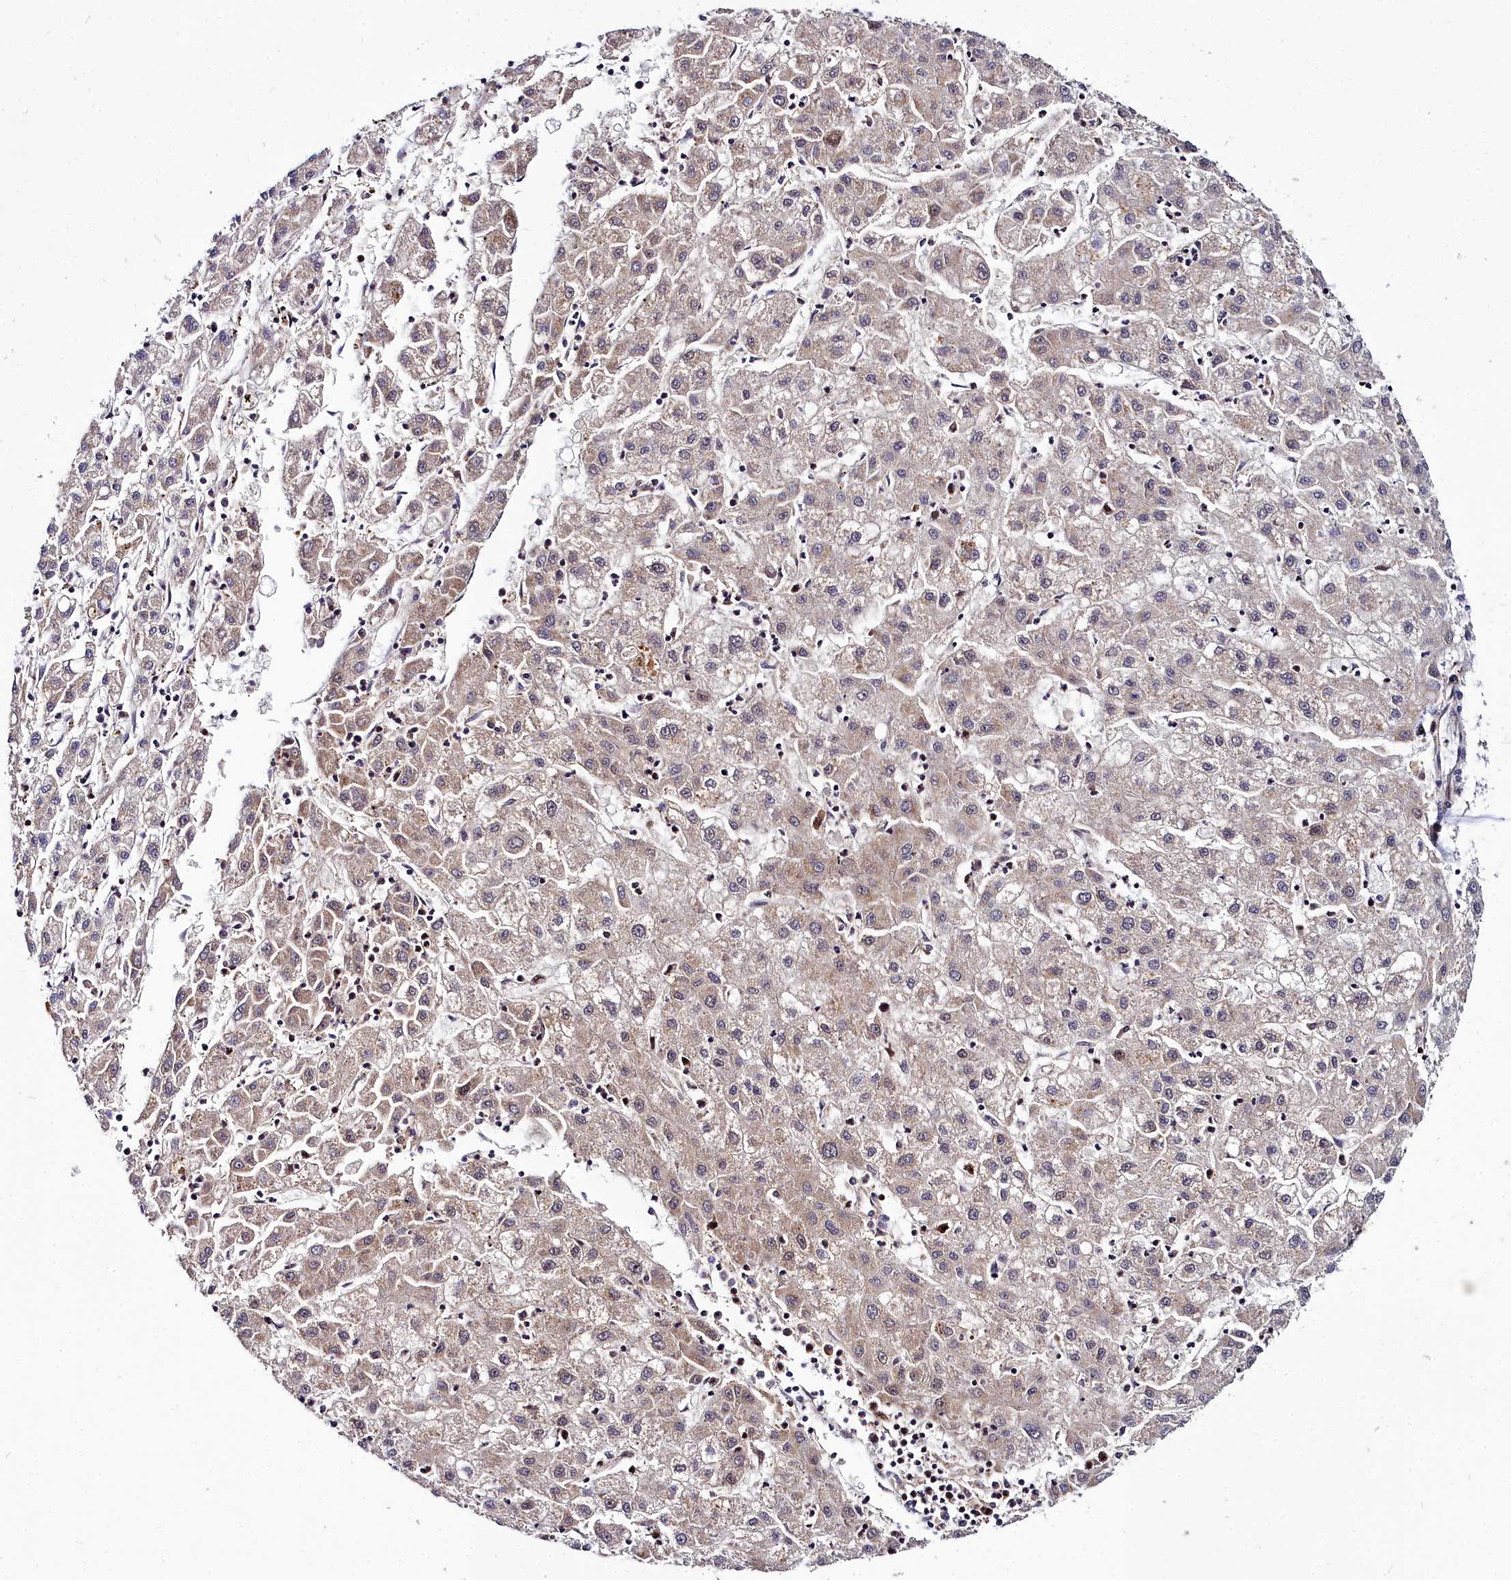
{"staining": {"intensity": "weak", "quantity": "25%-75%", "location": "cytoplasmic/membranous"}, "tissue": "liver cancer", "cell_type": "Tumor cells", "image_type": "cancer", "snomed": [{"axis": "morphology", "description": "Carcinoma, Hepatocellular, NOS"}, {"axis": "topography", "description": "Liver"}], "caption": "An image of human liver cancer (hepatocellular carcinoma) stained for a protein exhibits weak cytoplasmic/membranous brown staining in tumor cells. The staining was performed using DAB (3,3'-diaminobenzidine), with brown indicating positive protein expression. Nuclei are stained blue with hematoxylin.", "gene": "MRPS11", "patient": {"sex": "male", "age": 72}}